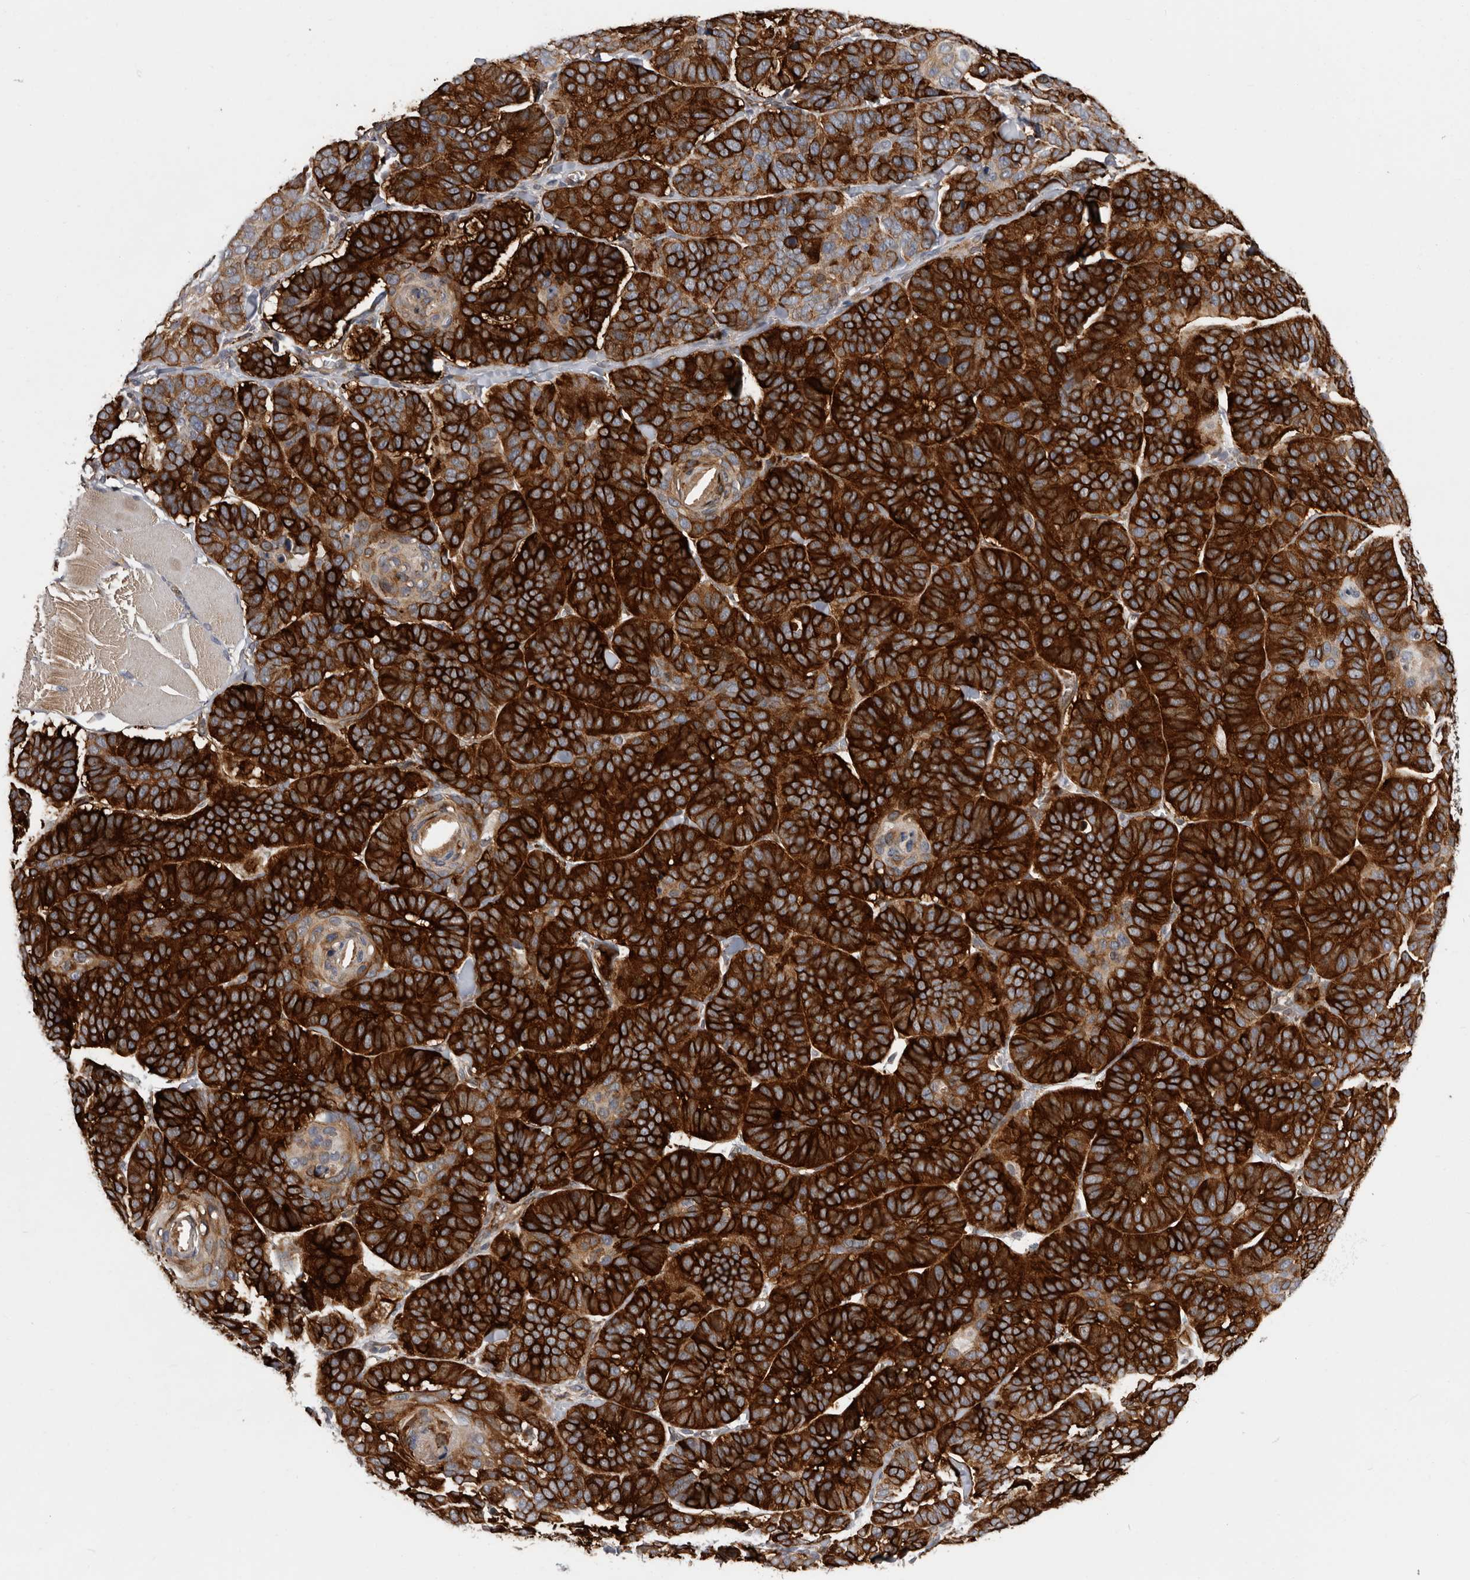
{"staining": {"intensity": "strong", "quantity": ">75%", "location": "cytoplasmic/membranous"}, "tissue": "skin cancer", "cell_type": "Tumor cells", "image_type": "cancer", "snomed": [{"axis": "morphology", "description": "Basal cell carcinoma"}, {"axis": "topography", "description": "Skin"}], "caption": "IHC image of skin basal cell carcinoma stained for a protein (brown), which exhibits high levels of strong cytoplasmic/membranous expression in approximately >75% of tumor cells.", "gene": "MTF1", "patient": {"sex": "male", "age": 62}}